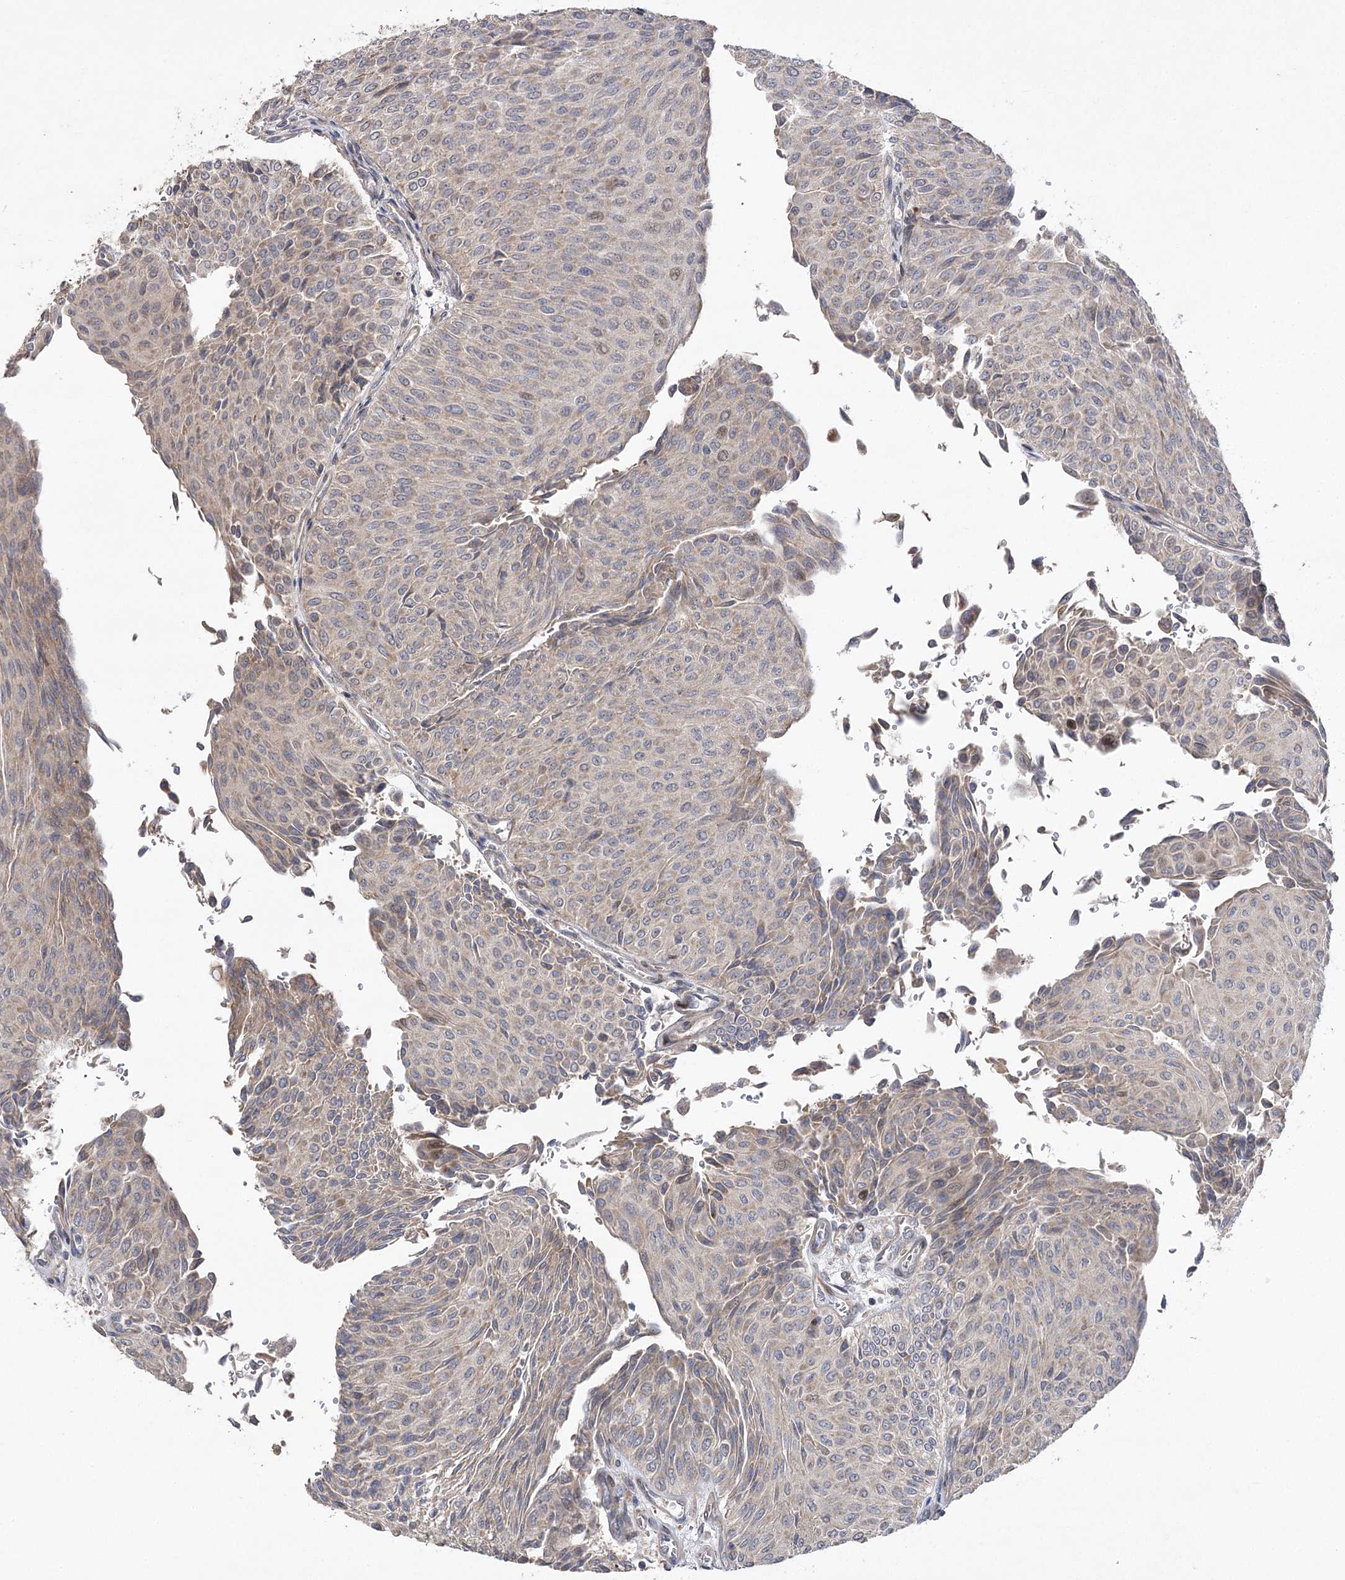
{"staining": {"intensity": "weak", "quantity": "25%-75%", "location": "cytoplasmic/membranous"}, "tissue": "urothelial cancer", "cell_type": "Tumor cells", "image_type": "cancer", "snomed": [{"axis": "morphology", "description": "Urothelial carcinoma, Low grade"}, {"axis": "topography", "description": "Urinary bladder"}], "caption": "A high-resolution micrograph shows IHC staining of urothelial carcinoma (low-grade), which shows weak cytoplasmic/membranous expression in approximately 25%-75% of tumor cells. The staining was performed using DAB (3,3'-diaminobenzidine) to visualize the protein expression in brown, while the nuclei were stained in blue with hematoxylin (Magnification: 20x).", "gene": "OBSL1", "patient": {"sex": "male", "age": 78}}